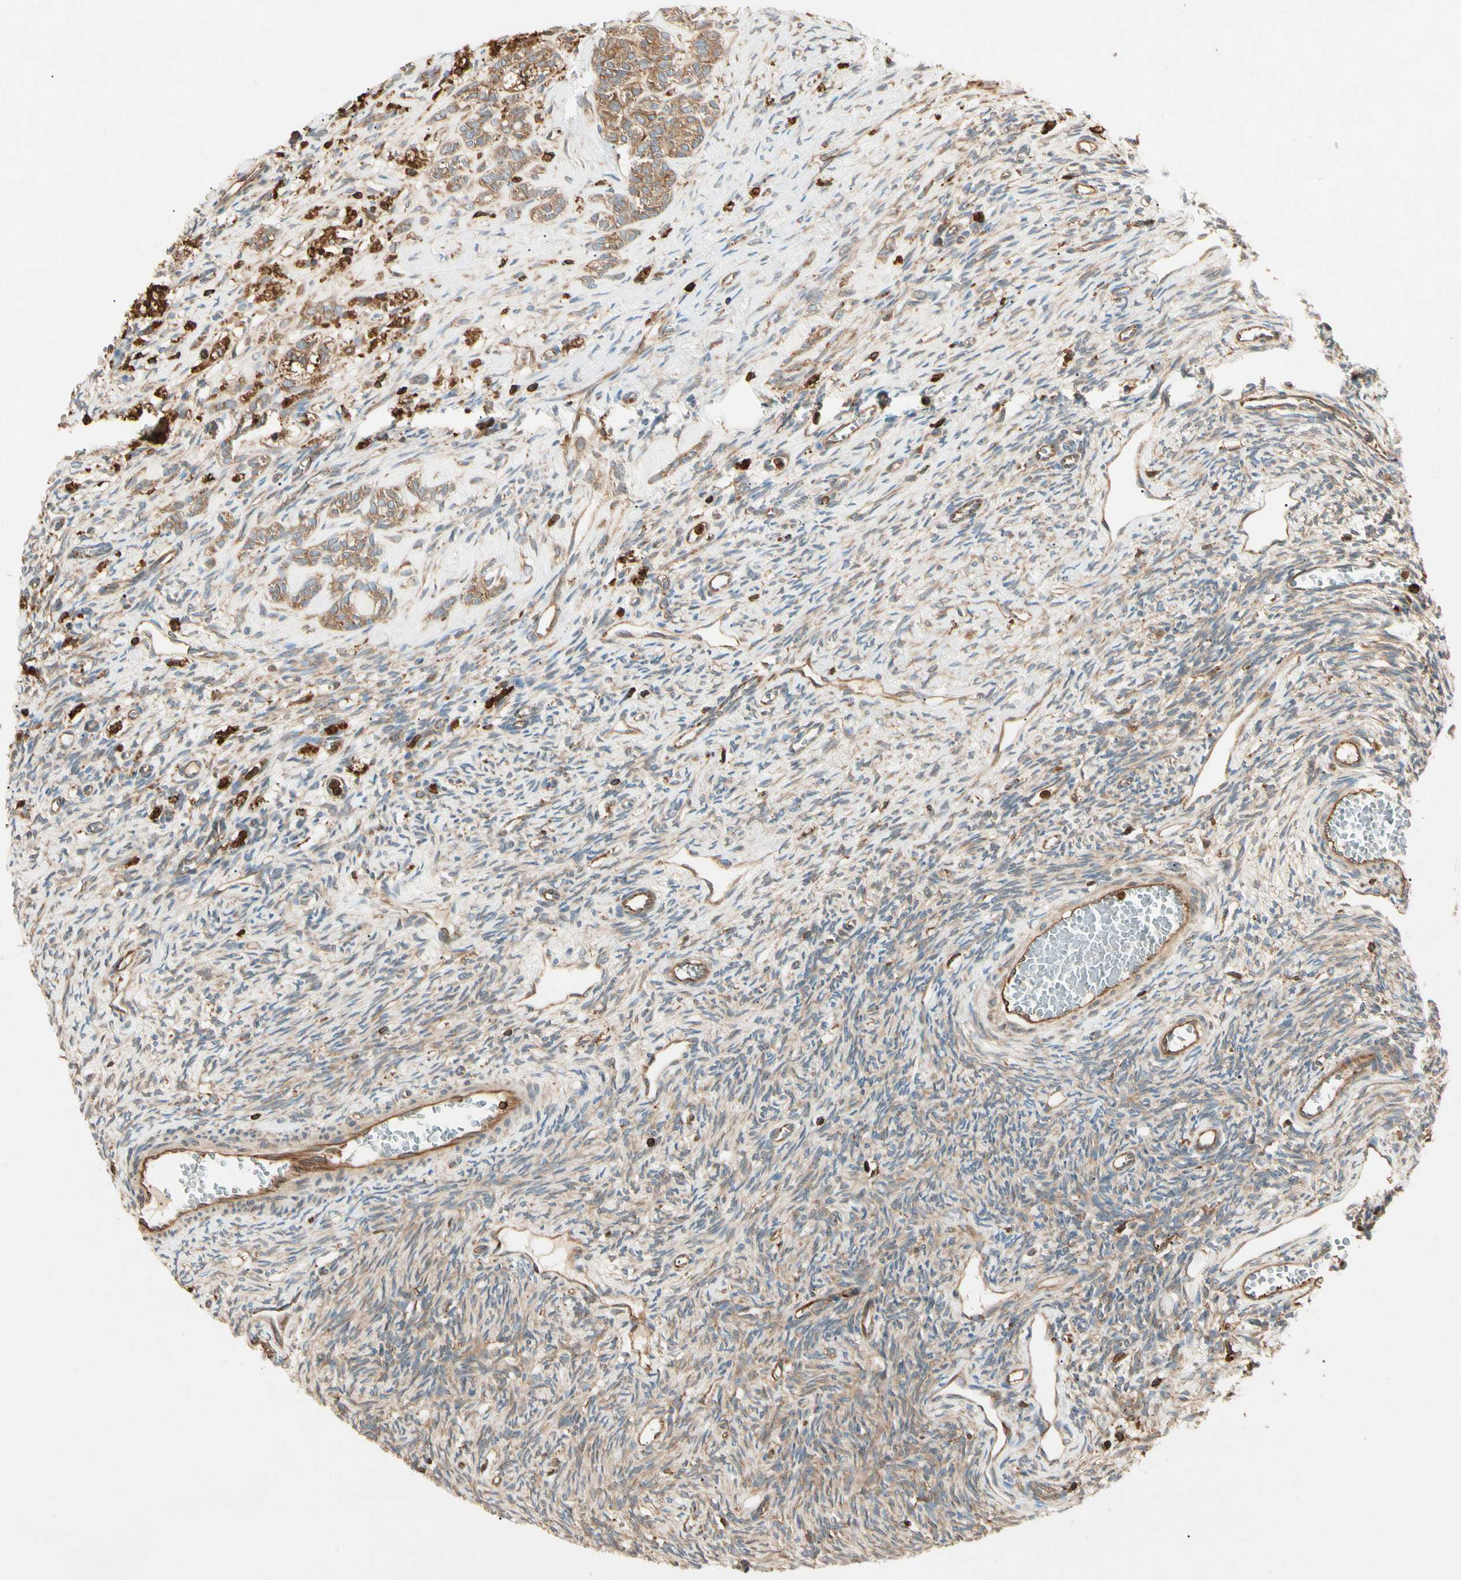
{"staining": {"intensity": "moderate", "quantity": ">75%", "location": "cytoplasmic/membranous"}, "tissue": "ovary", "cell_type": "Ovarian stroma cells", "image_type": "normal", "snomed": [{"axis": "morphology", "description": "Normal tissue, NOS"}, {"axis": "topography", "description": "Ovary"}], "caption": "Ovarian stroma cells exhibit moderate cytoplasmic/membranous expression in approximately >75% of cells in unremarkable ovary.", "gene": "ARPC2", "patient": {"sex": "female", "age": 33}}